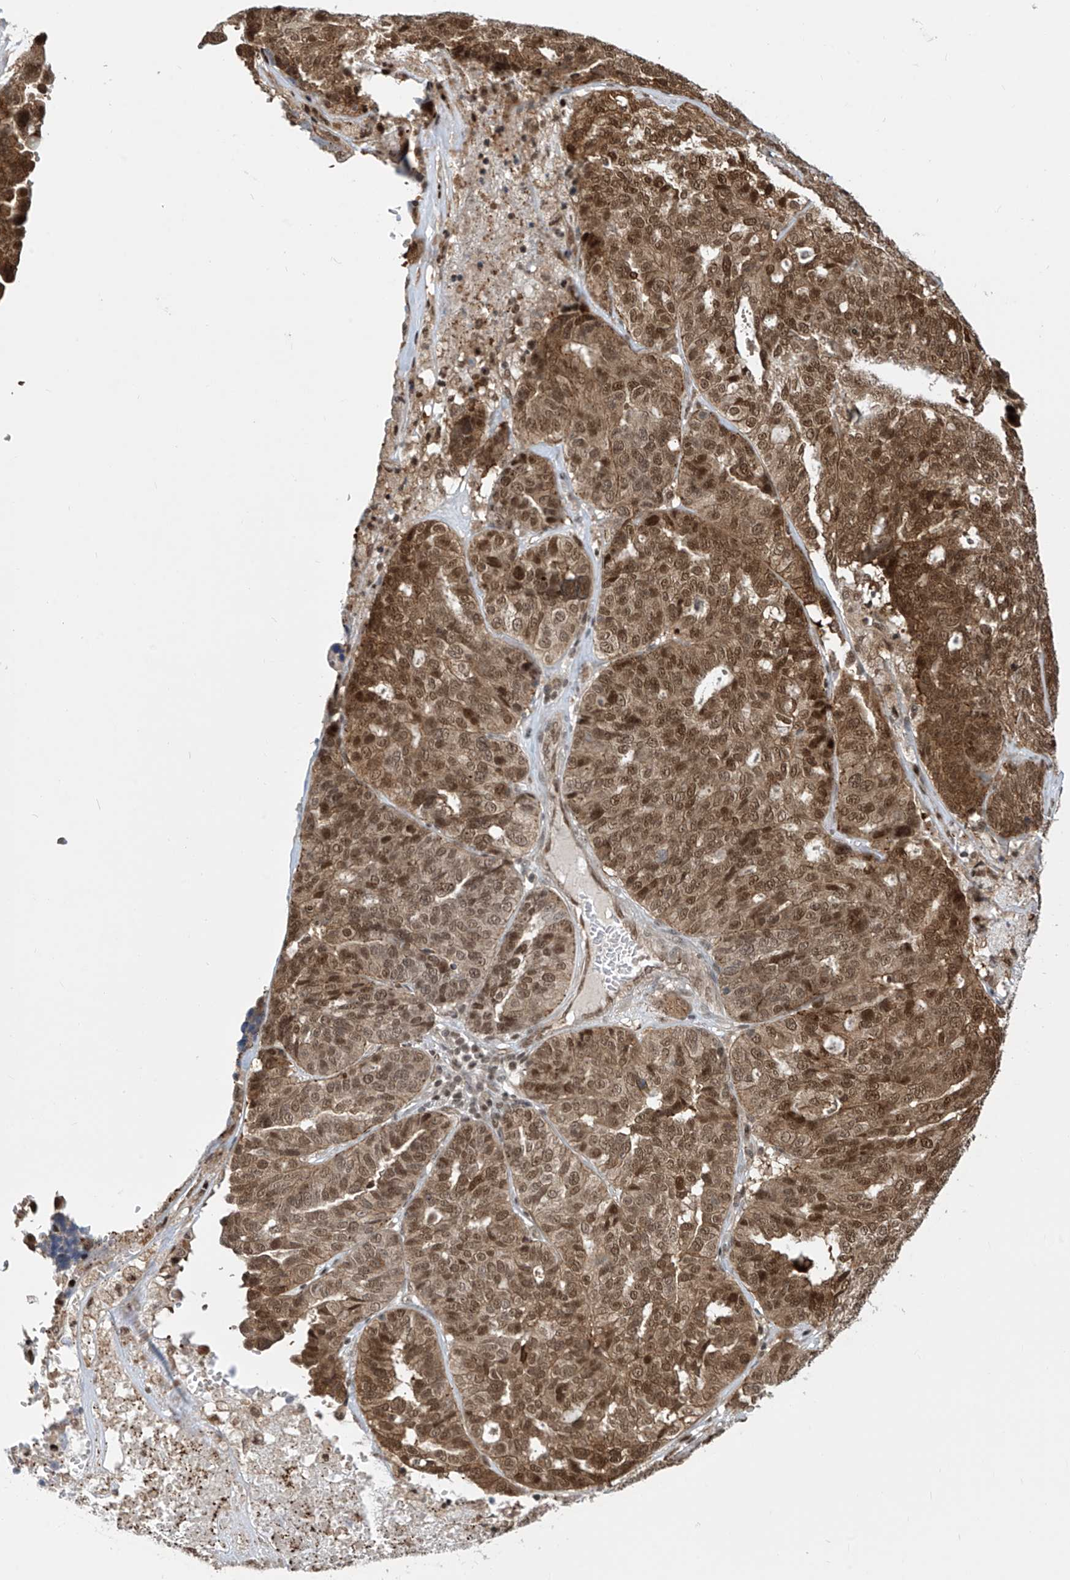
{"staining": {"intensity": "moderate", "quantity": ">75%", "location": "cytoplasmic/membranous,nuclear"}, "tissue": "ovarian cancer", "cell_type": "Tumor cells", "image_type": "cancer", "snomed": [{"axis": "morphology", "description": "Cystadenocarcinoma, serous, NOS"}, {"axis": "topography", "description": "Ovary"}], "caption": "Brown immunohistochemical staining in human serous cystadenocarcinoma (ovarian) demonstrates moderate cytoplasmic/membranous and nuclear positivity in about >75% of tumor cells.", "gene": "LAGE3", "patient": {"sex": "female", "age": 59}}